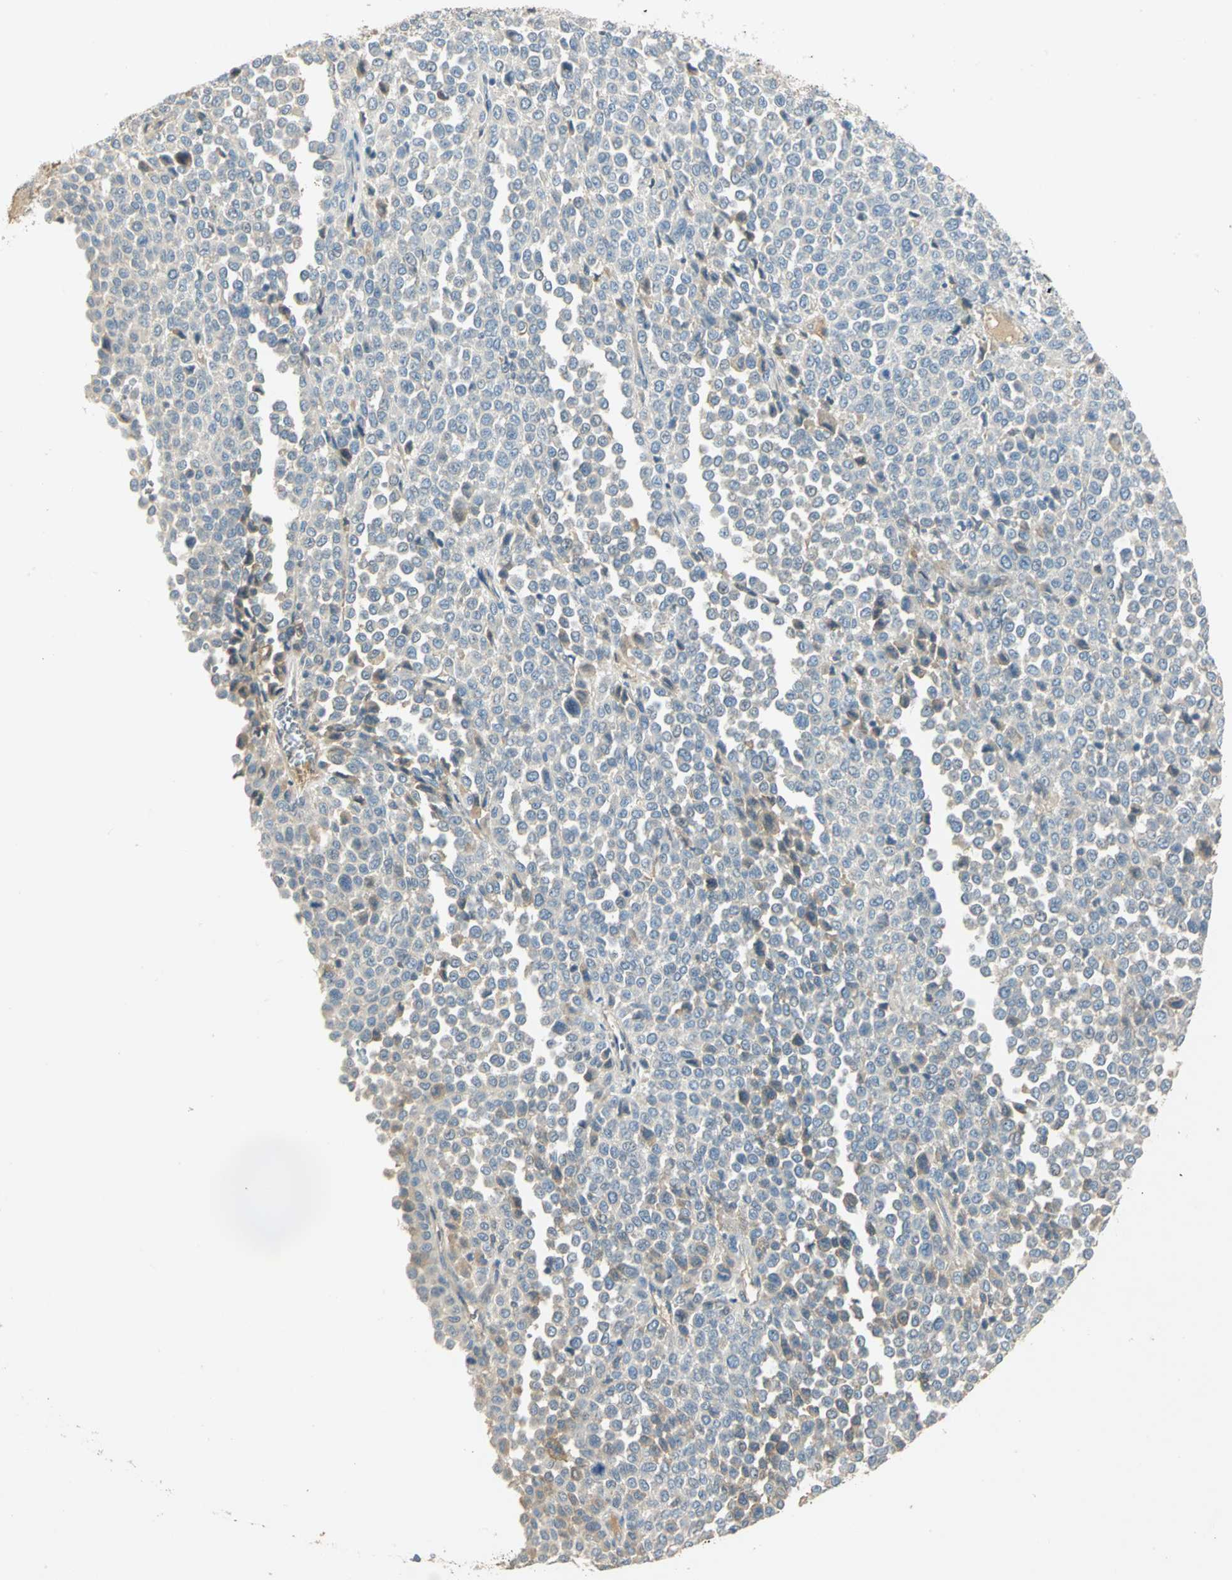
{"staining": {"intensity": "negative", "quantity": "none", "location": "none"}, "tissue": "melanoma", "cell_type": "Tumor cells", "image_type": "cancer", "snomed": [{"axis": "morphology", "description": "Malignant melanoma, Metastatic site"}, {"axis": "topography", "description": "Pancreas"}], "caption": "Histopathology image shows no significant protein staining in tumor cells of malignant melanoma (metastatic site).", "gene": "PROC", "patient": {"sex": "female", "age": 30}}